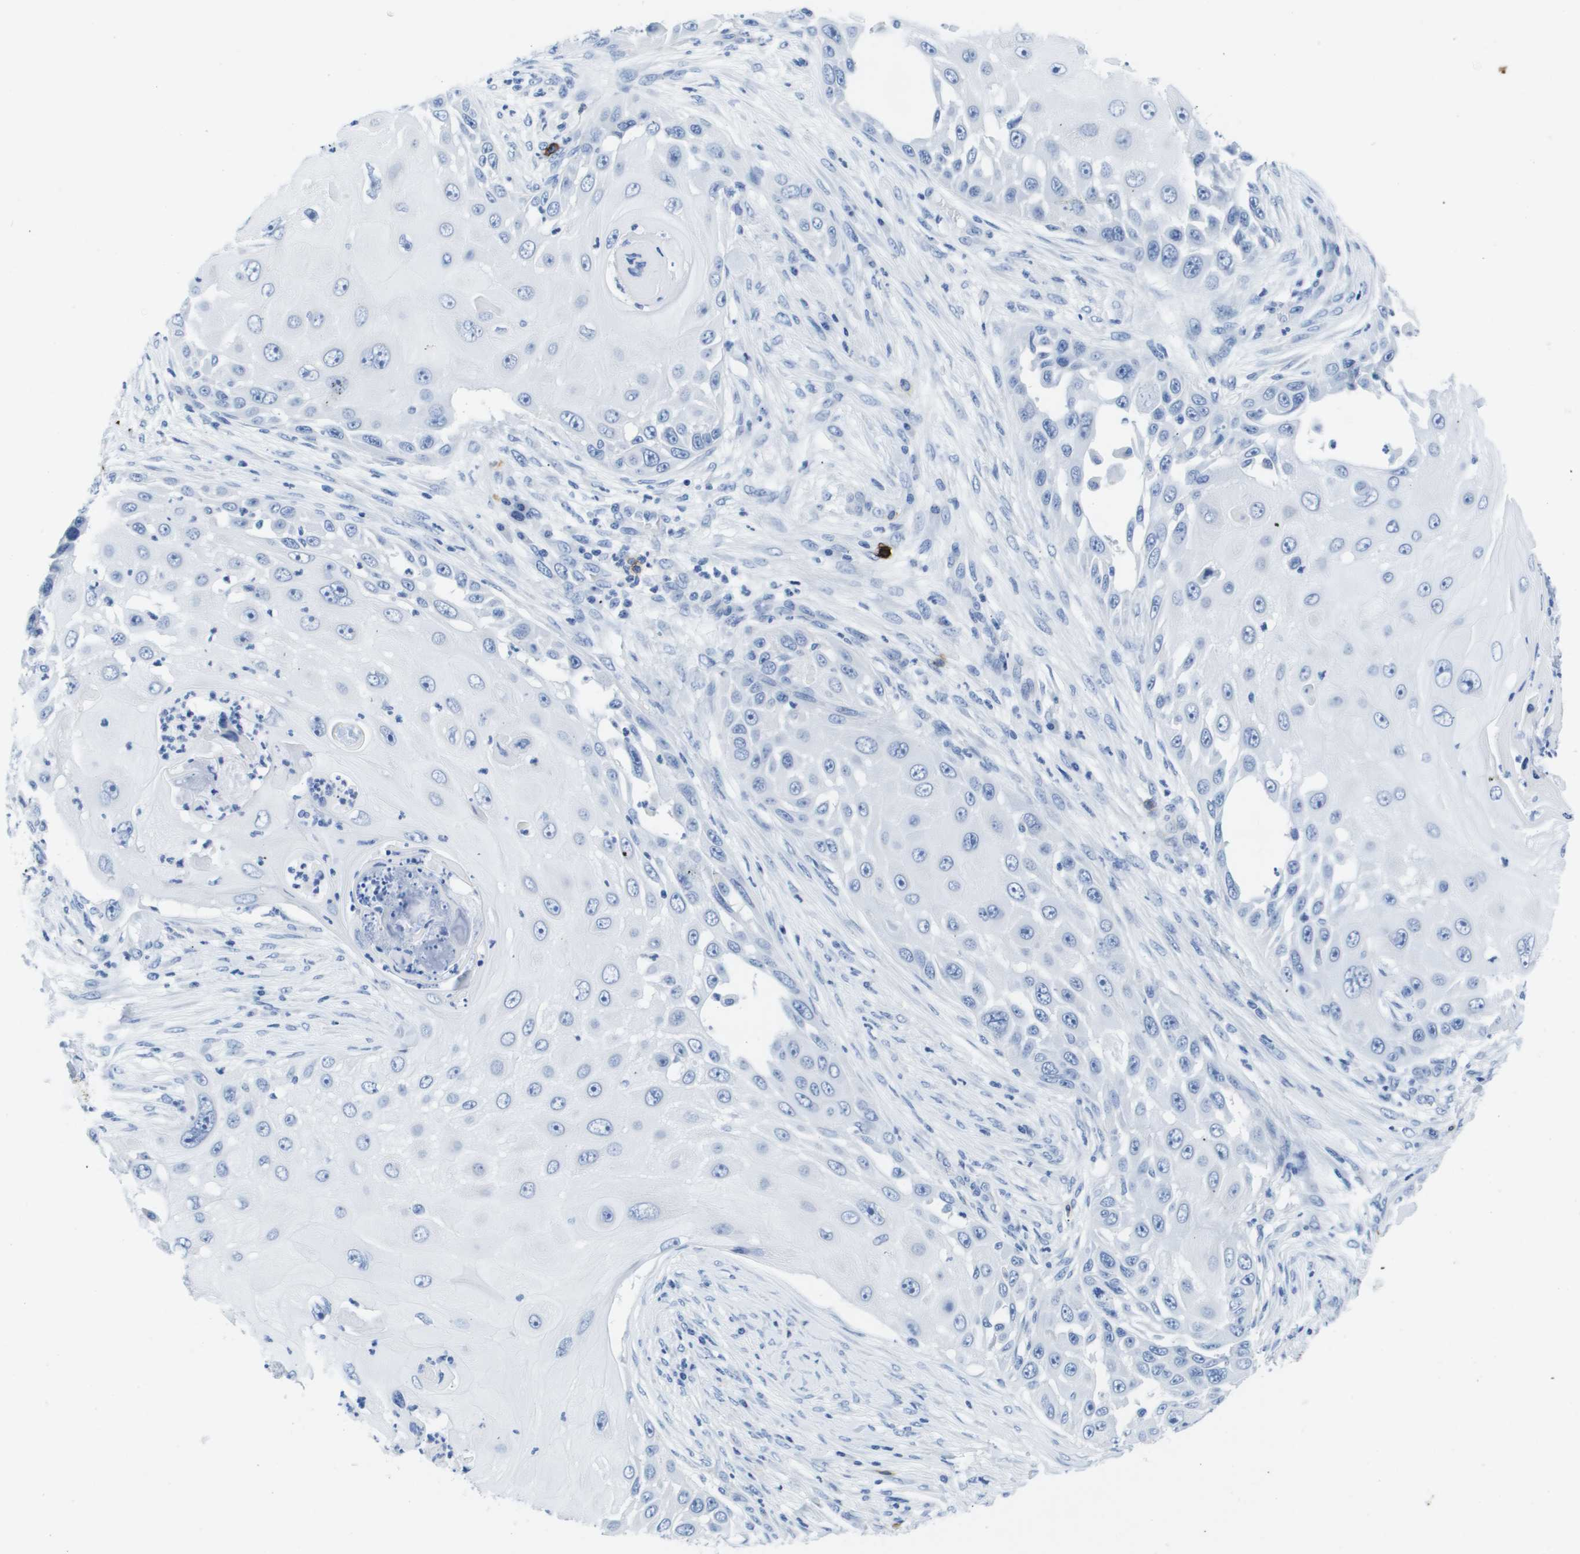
{"staining": {"intensity": "negative", "quantity": "none", "location": "none"}, "tissue": "skin cancer", "cell_type": "Tumor cells", "image_type": "cancer", "snomed": [{"axis": "morphology", "description": "Squamous cell carcinoma, NOS"}, {"axis": "topography", "description": "Skin"}], "caption": "This image is of skin cancer stained with immunohistochemistry to label a protein in brown with the nuclei are counter-stained blue. There is no staining in tumor cells.", "gene": "MS4A1", "patient": {"sex": "female", "age": 44}}